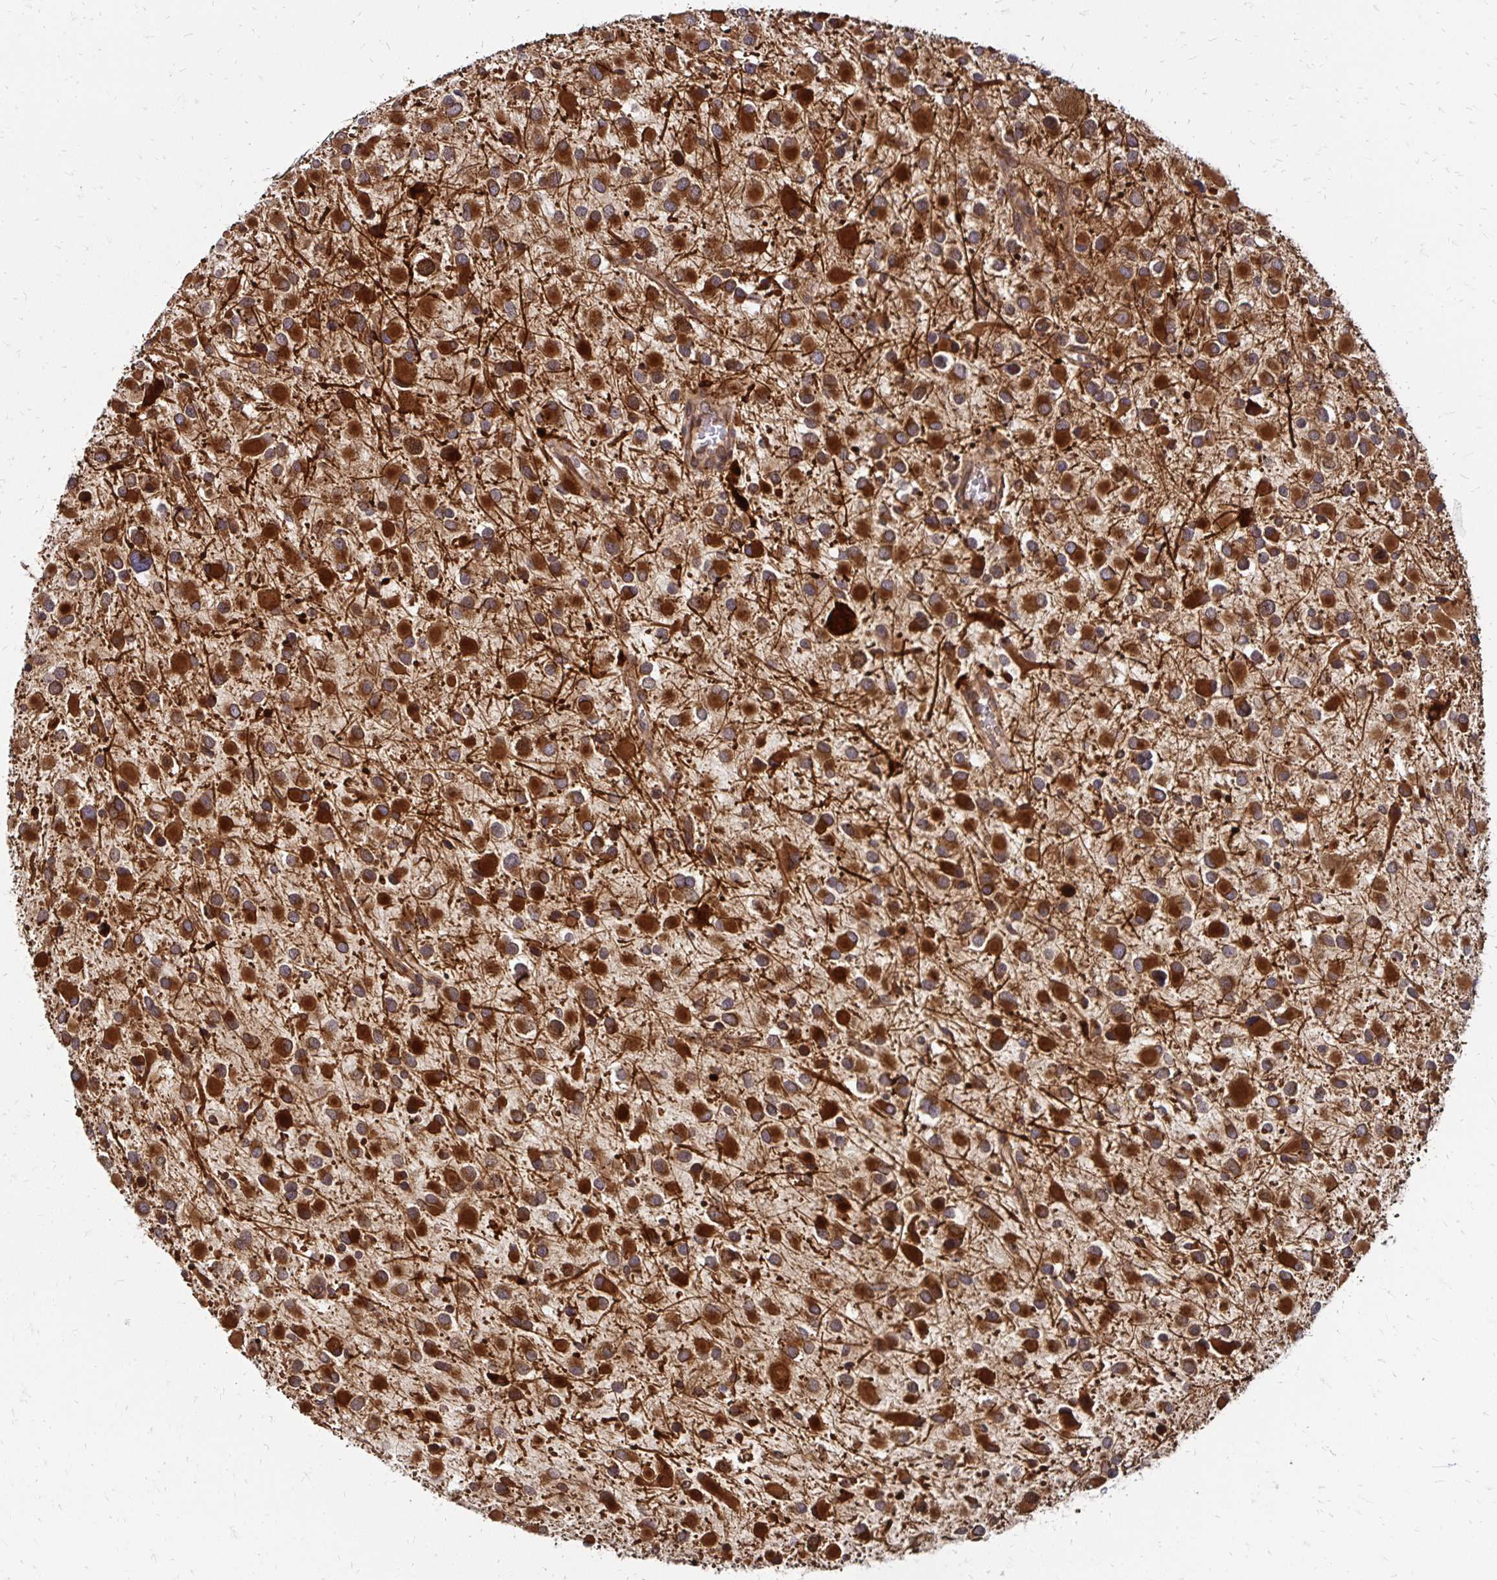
{"staining": {"intensity": "strong", "quantity": ">75%", "location": "cytoplasmic/membranous"}, "tissue": "glioma", "cell_type": "Tumor cells", "image_type": "cancer", "snomed": [{"axis": "morphology", "description": "Glioma, malignant, Low grade"}, {"axis": "topography", "description": "Brain"}], "caption": "Glioma was stained to show a protein in brown. There is high levels of strong cytoplasmic/membranous staining in about >75% of tumor cells.", "gene": "ZW10", "patient": {"sex": "female", "age": 32}}